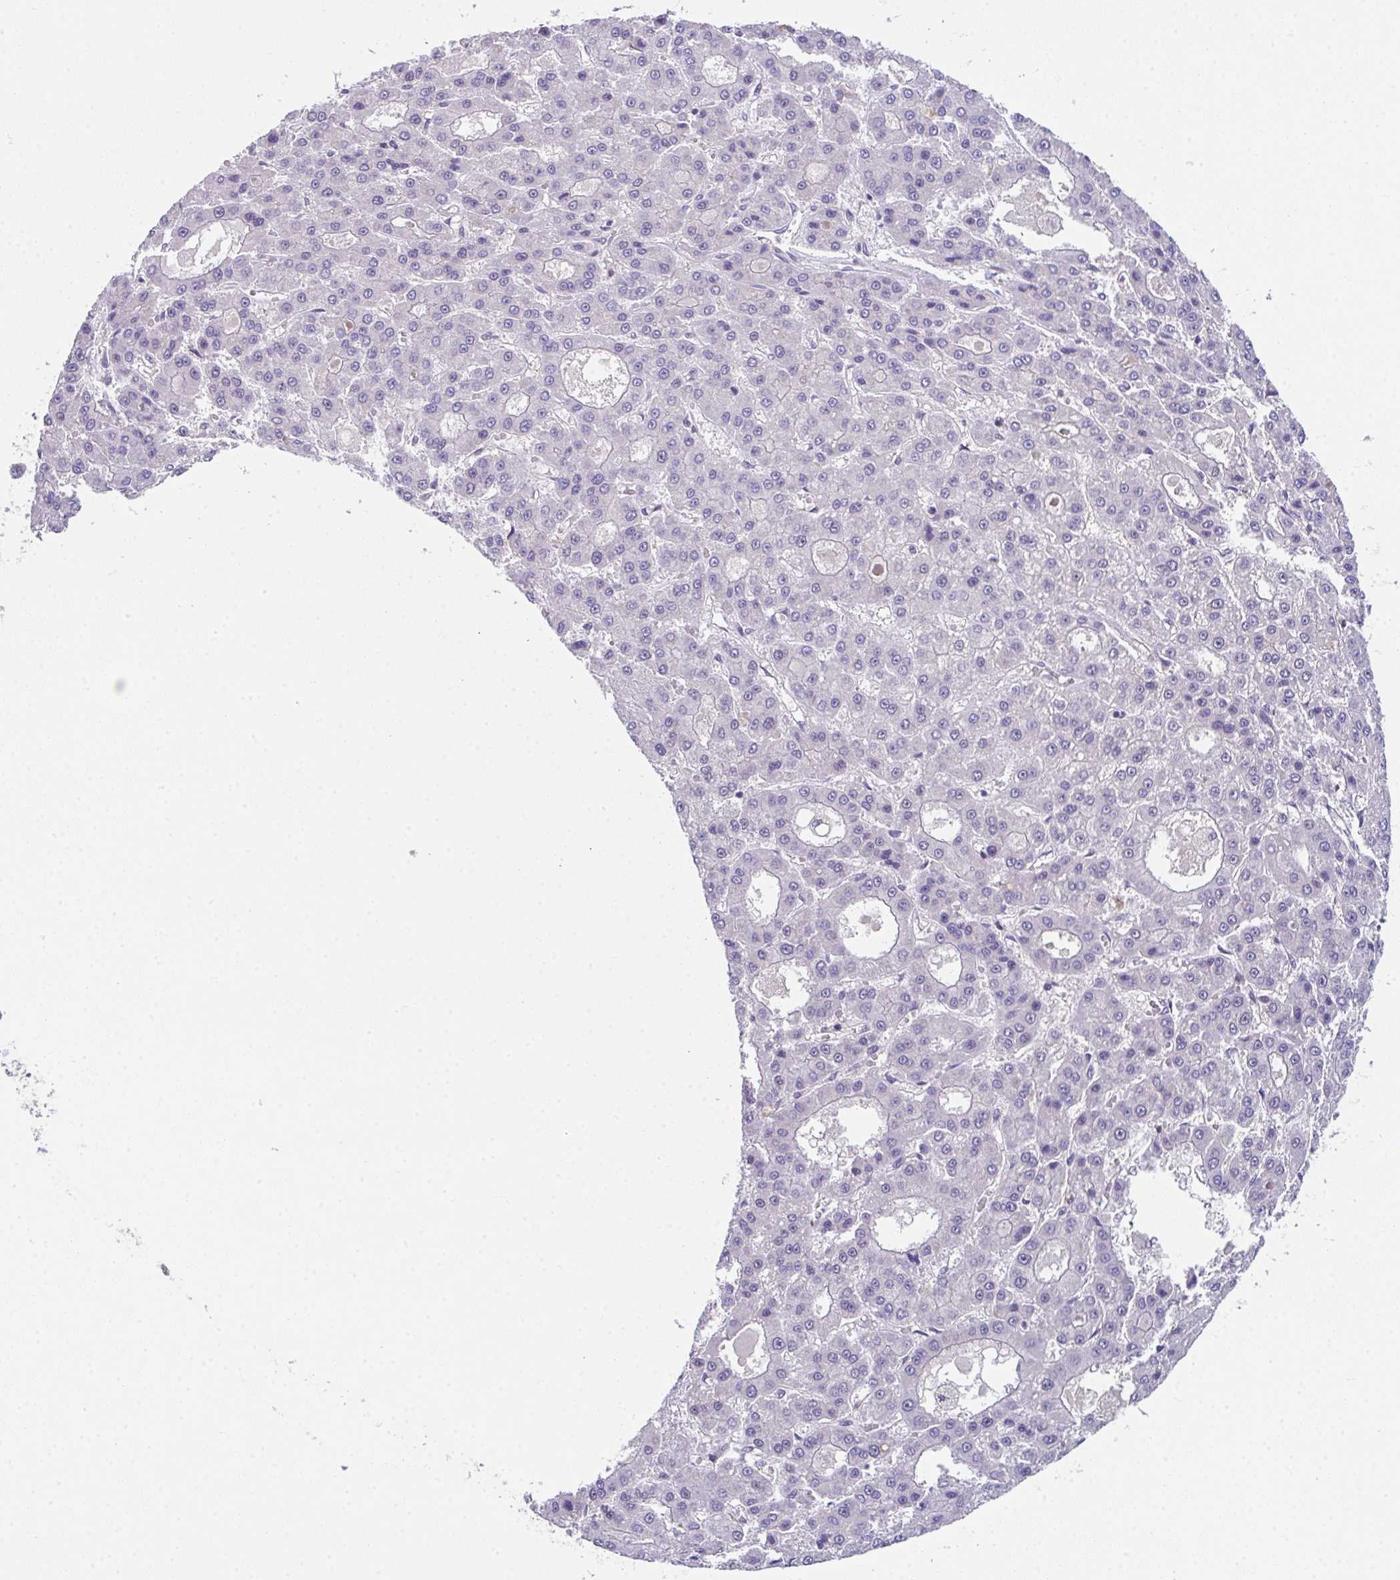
{"staining": {"intensity": "negative", "quantity": "none", "location": "none"}, "tissue": "liver cancer", "cell_type": "Tumor cells", "image_type": "cancer", "snomed": [{"axis": "morphology", "description": "Carcinoma, Hepatocellular, NOS"}, {"axis": "topography", "description": "Liver"}], "caption": "This is an IHC histopathology image of human liver cancer (hepatocellular carcinoma). There is no positivity in tumor cells.", "gene": "GLTPD2", "patient": {"sex": "male", "age": 70}}